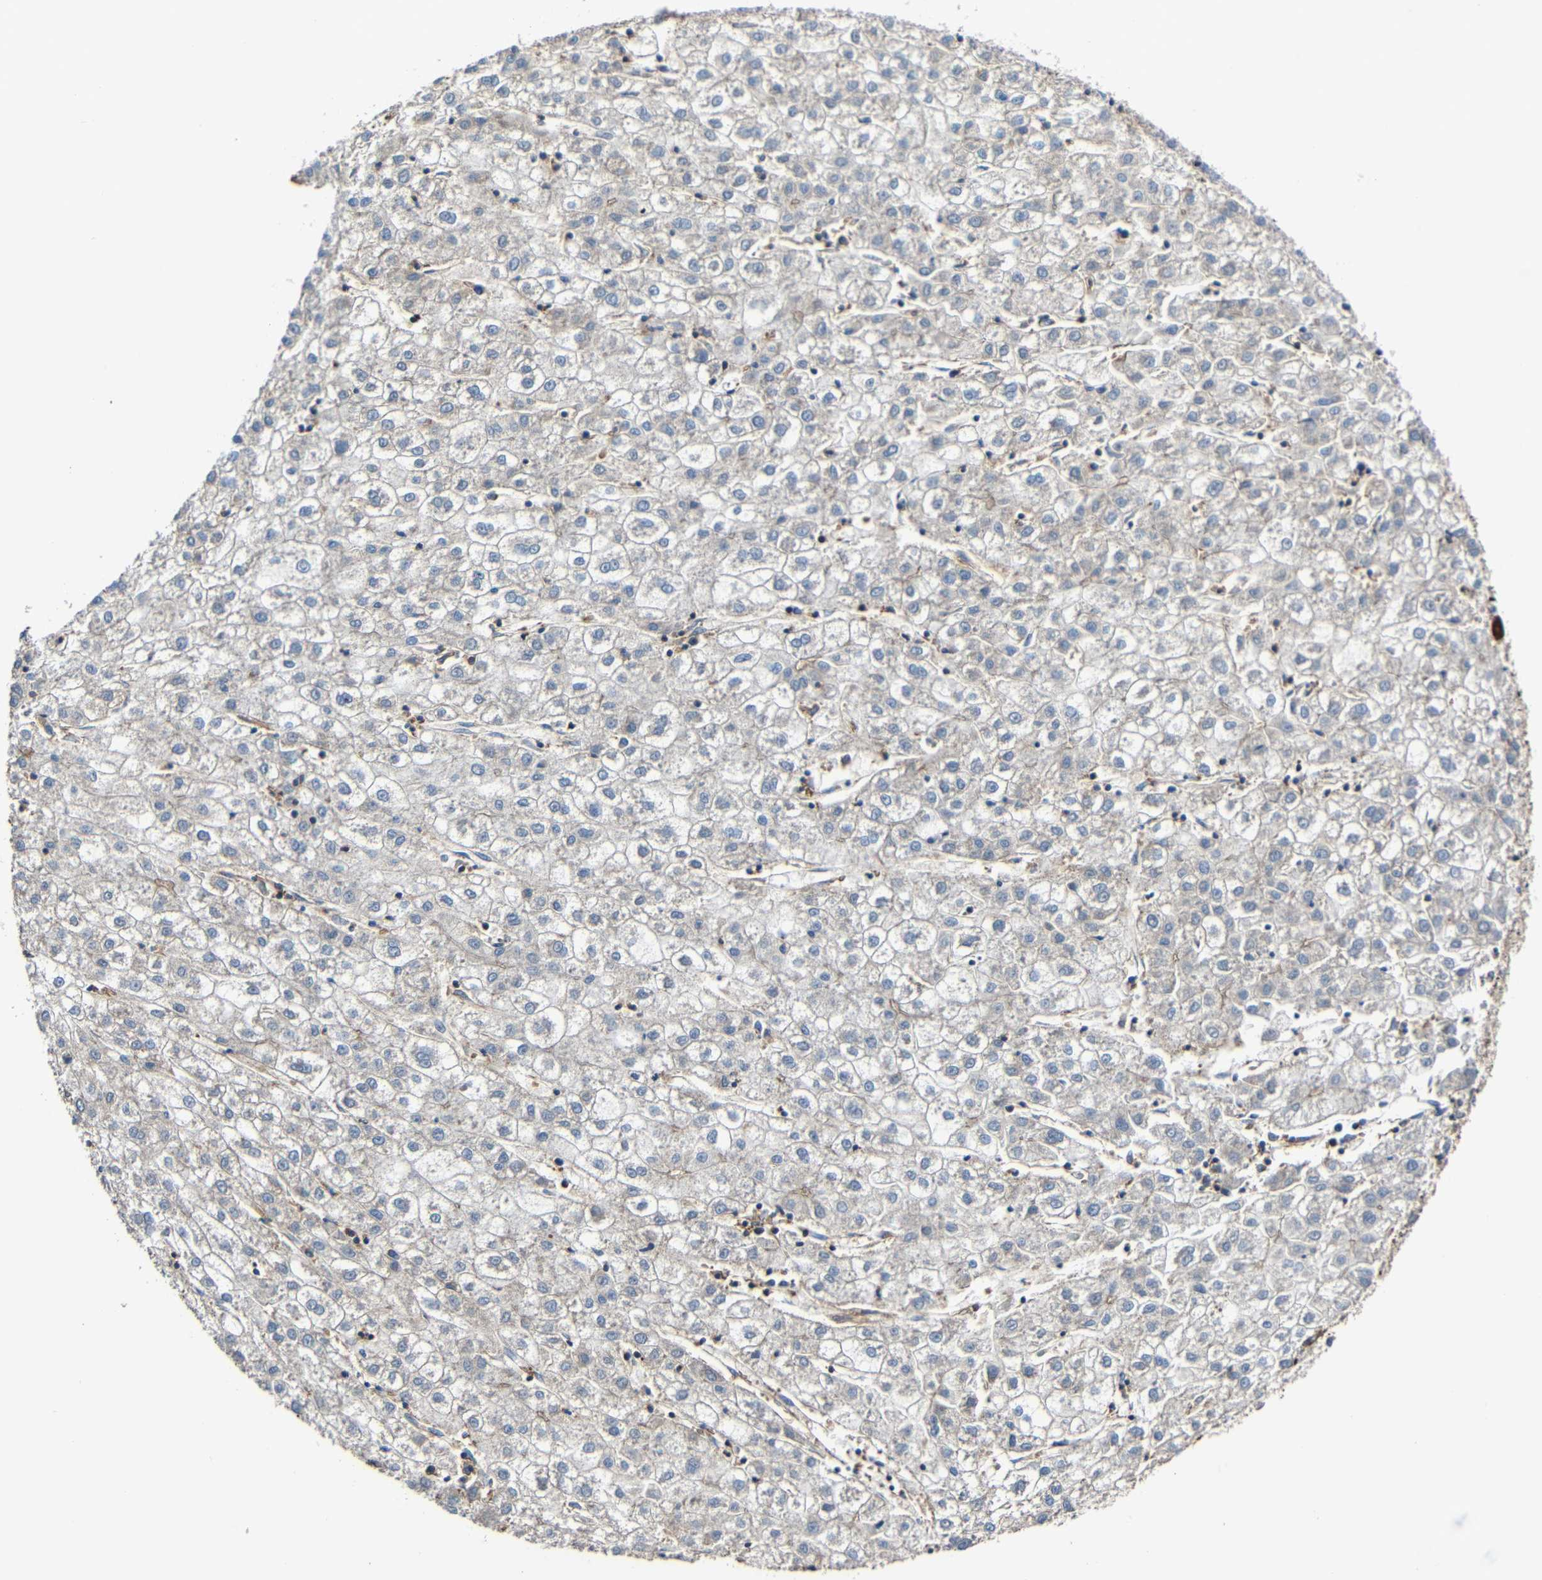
{"staining": {"intensity": "negative", "quantity": "none", "location": "none"}, "tissue": "liver cancer", "cell_type": "Tumor cells", "image_type": "cancer", "snomed": [{"axis": "morphology", "description": "Carcinoma, Hepatocellular, NOS"}, {"axis": "topography", "description": "Liver"}], "caption": "This image is of liver cancer stained with immunohistochemistry (IHC) to label a protein in brown with the nuclei are counter-stained blue. There is no positivity in tumor cells. Nuclei are stained in blue.", "gene": "RHOT2", "patient": {"sex": "male", "age": 72}}